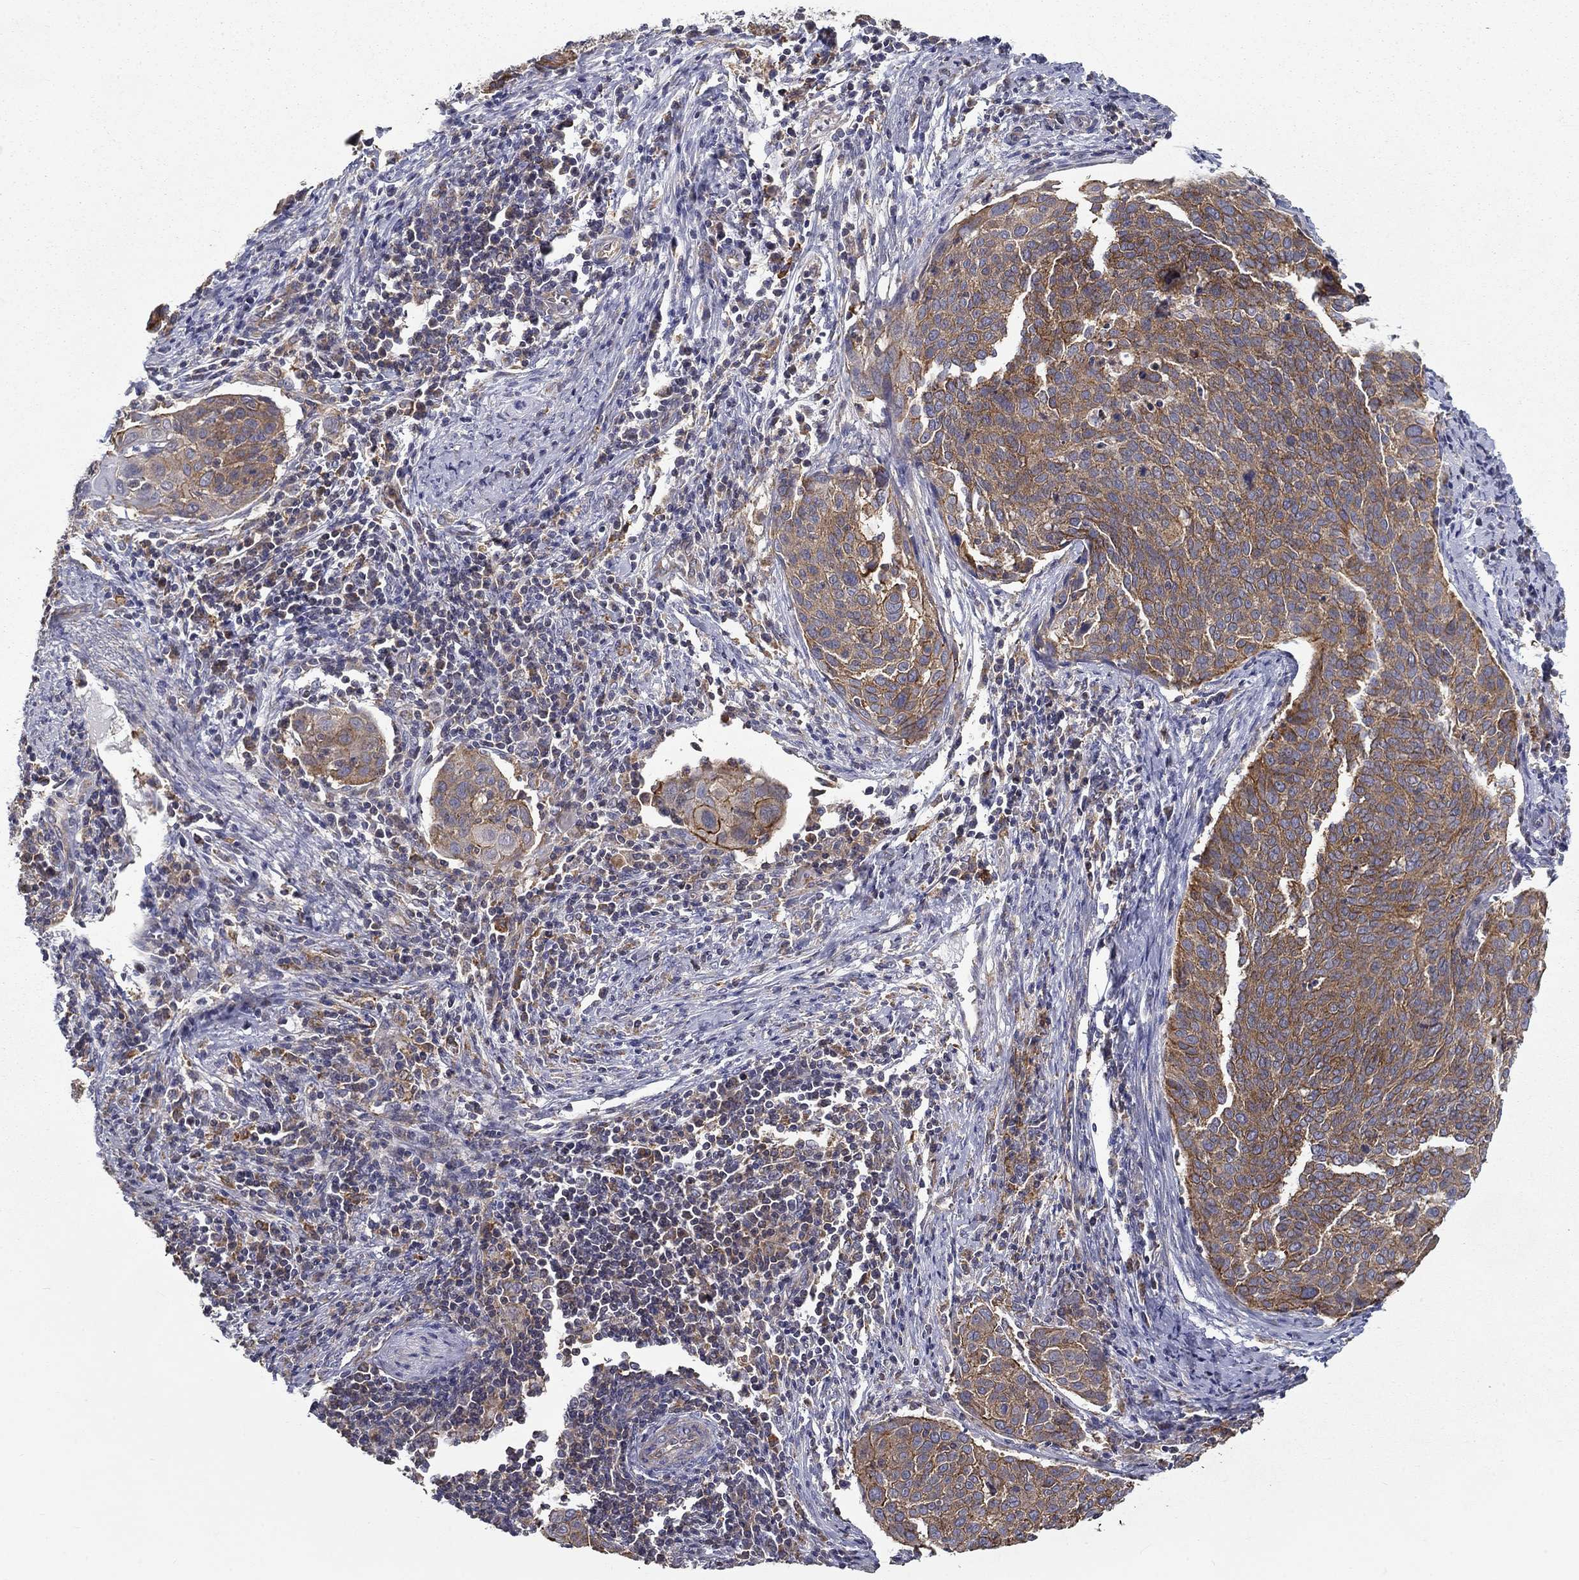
{"staining": {"intensity": "moderate", "quantity": "25%-75%", "location": "cytoplasmic/membranous"}, "tissue": "cervical cancer", "cell_type": "Tumor cells", "image_type": "cancer", "snomed": [{"axis": "morphology", "description": "Squamous cell carcinoma, NOS"}, {"axis": "topography", "description": "Cervix"}], "caption": "This is an image of immunohistochemistry staining of cervical cancer (squamous cell carcinoma), which shows moderate staining in the cytoplasmic/membranous of tumor cells.", "gene": "ALDH4A1", "patient": {"sex": "female", "age": 39}}